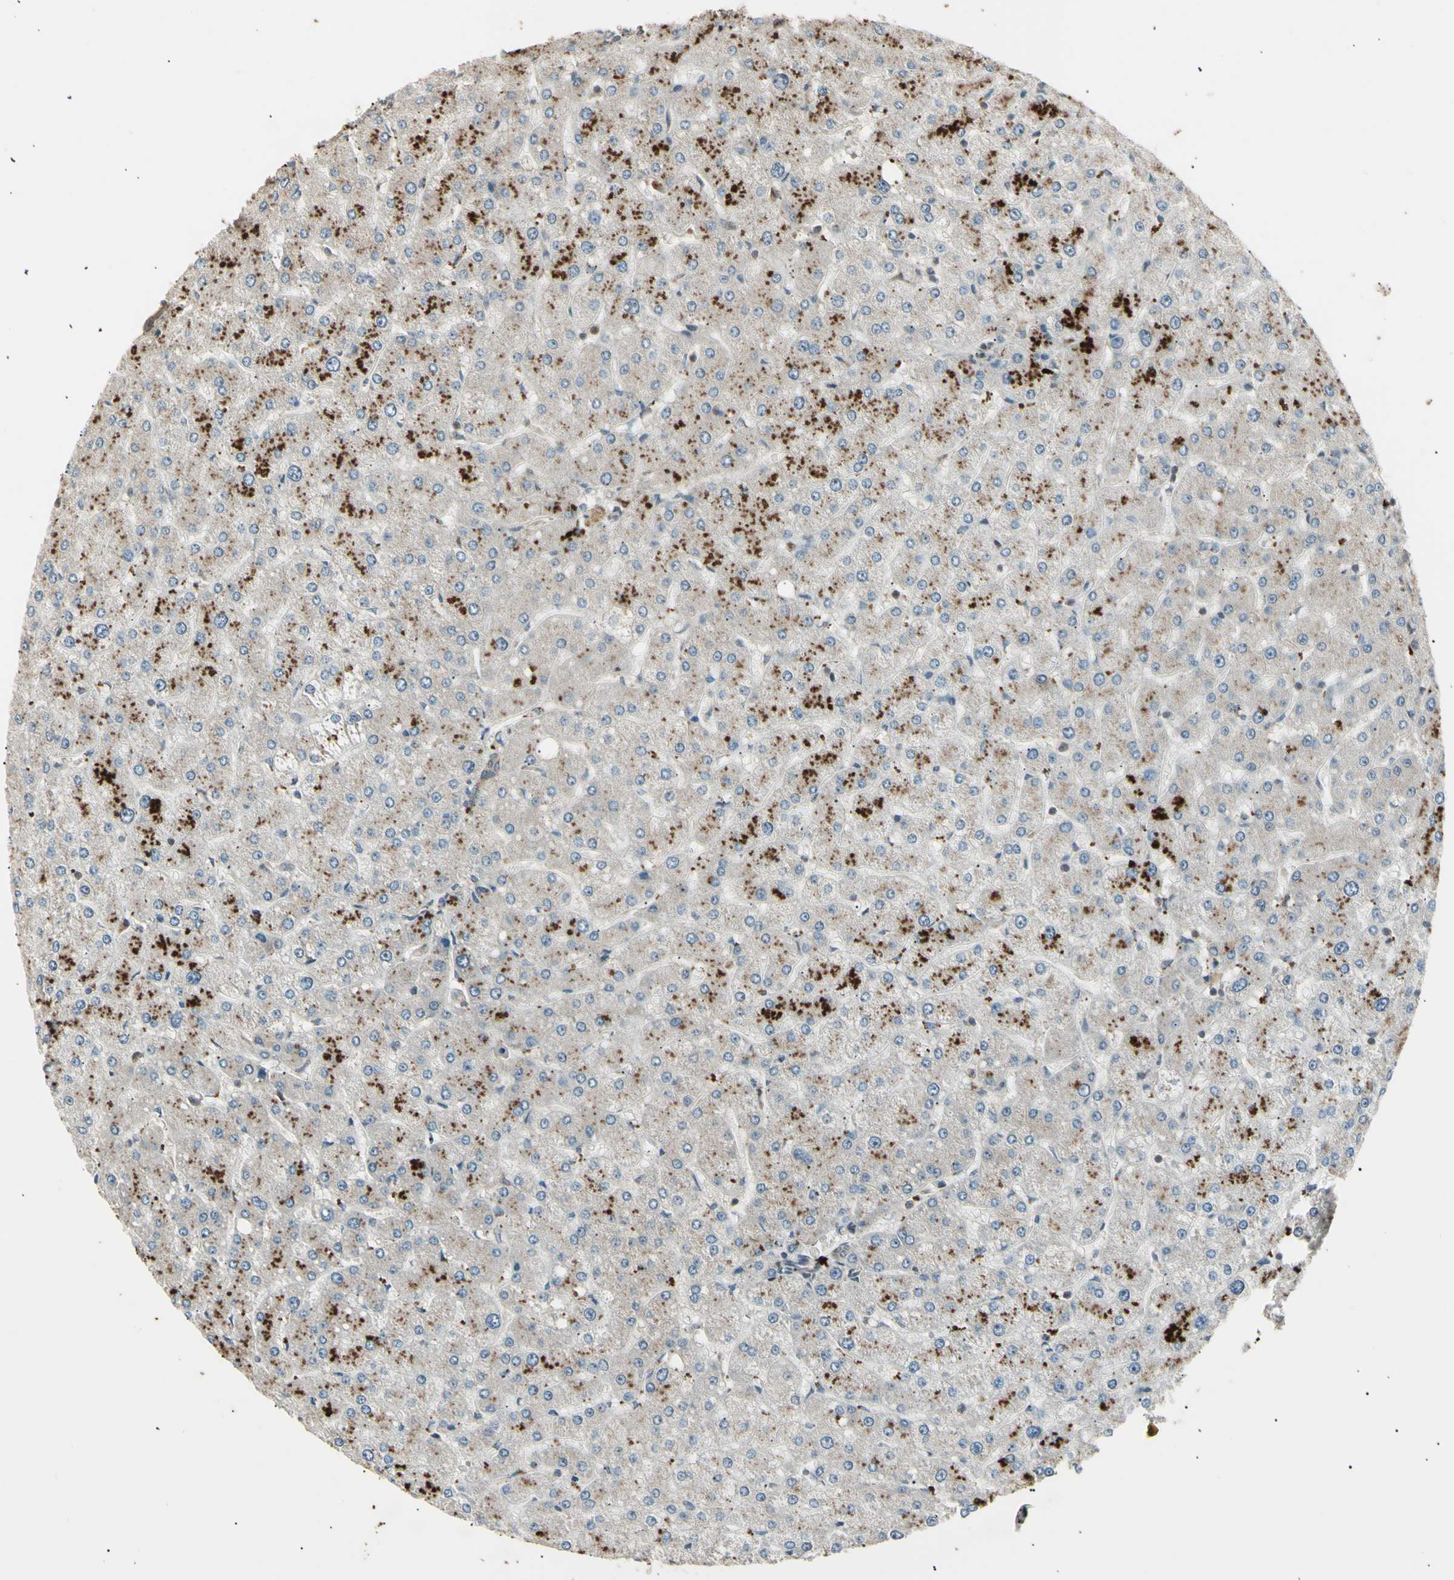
{"staining": {"intensity": "weak", "quantity": ">75%", "location": "cytoplasmic/membranous"}, "tissue": "liver", "cell_type": "Cholangiocytes", "image_type": "normal", "snomed": [{"axis": "morphology", "description": "Normal tissue, NOS"}, {"axis": "topography", "description": "Liver"}], "caption": "IHC (DAB (3,3'-diaminobenzidine)) staining of benign liver shows weak cytoplasmic/membranous protein positivity in approximately >75% of cholangiocytes.", "gene": "NUAK2", "patient": {"sex": "male", "age": 55}}